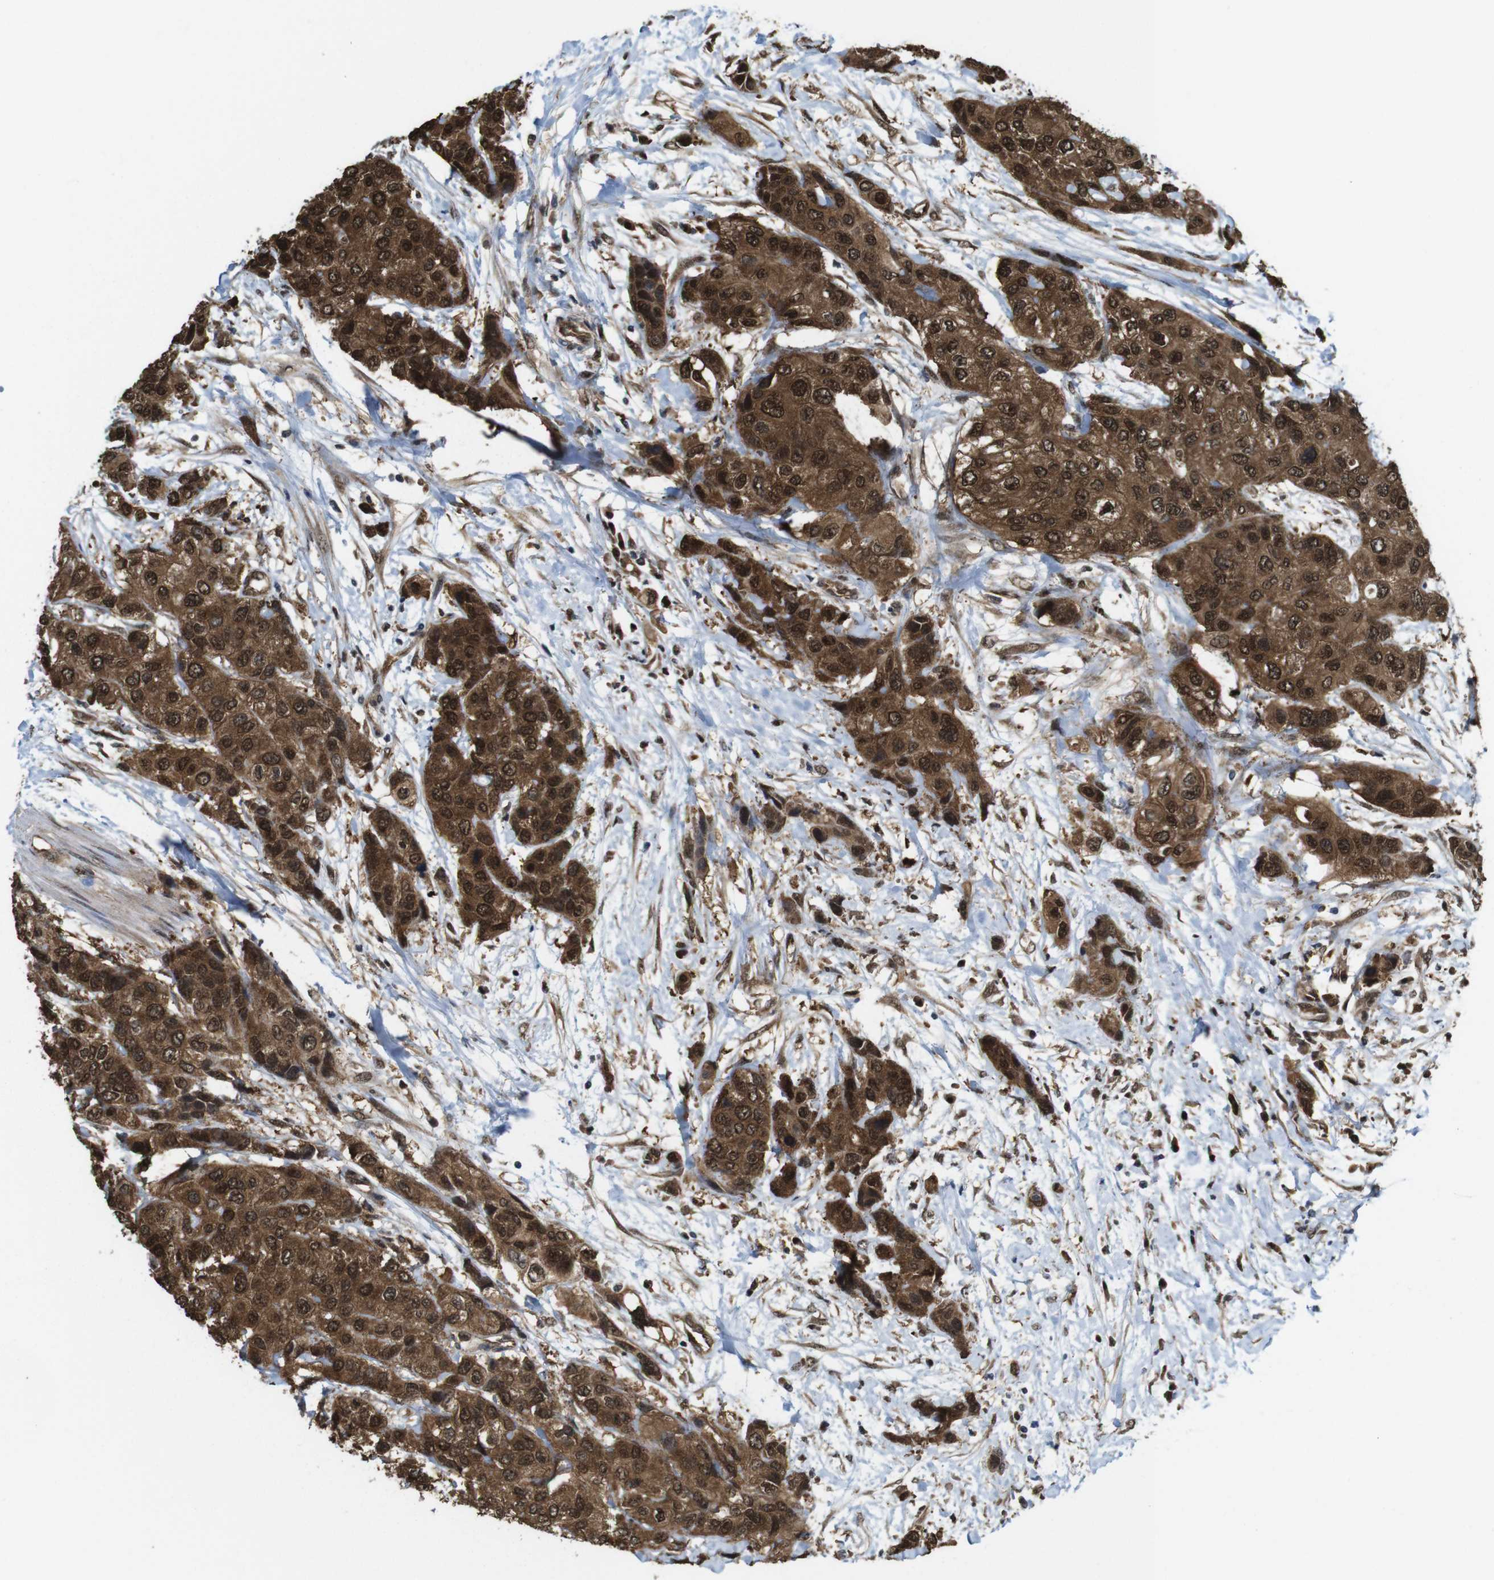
{"staining": {"intensity": "strong", "quantity": ">75%", "location": "cytoplasmic/membranous,nuclear"}, "tissue": "urothelial cancer", "cell_type": "Tumor cells", "image_type": "cancer", "snomed": [{"axis": "morphology", "description": "Urothelial carcinoma, High grade"}, {"axis": "topography", "description": "Urinary bladder"}], "caption": "A high-resolution histopathology image shows immunohistochemistry staining of high-grade urothelial carcinoma, which exhibits strong cytoplasmic/membranous and nuclear positivity in about >75% of tumor cells.", "gene": "YWHAG", "patient": {"sex": "female", "age": 56}}